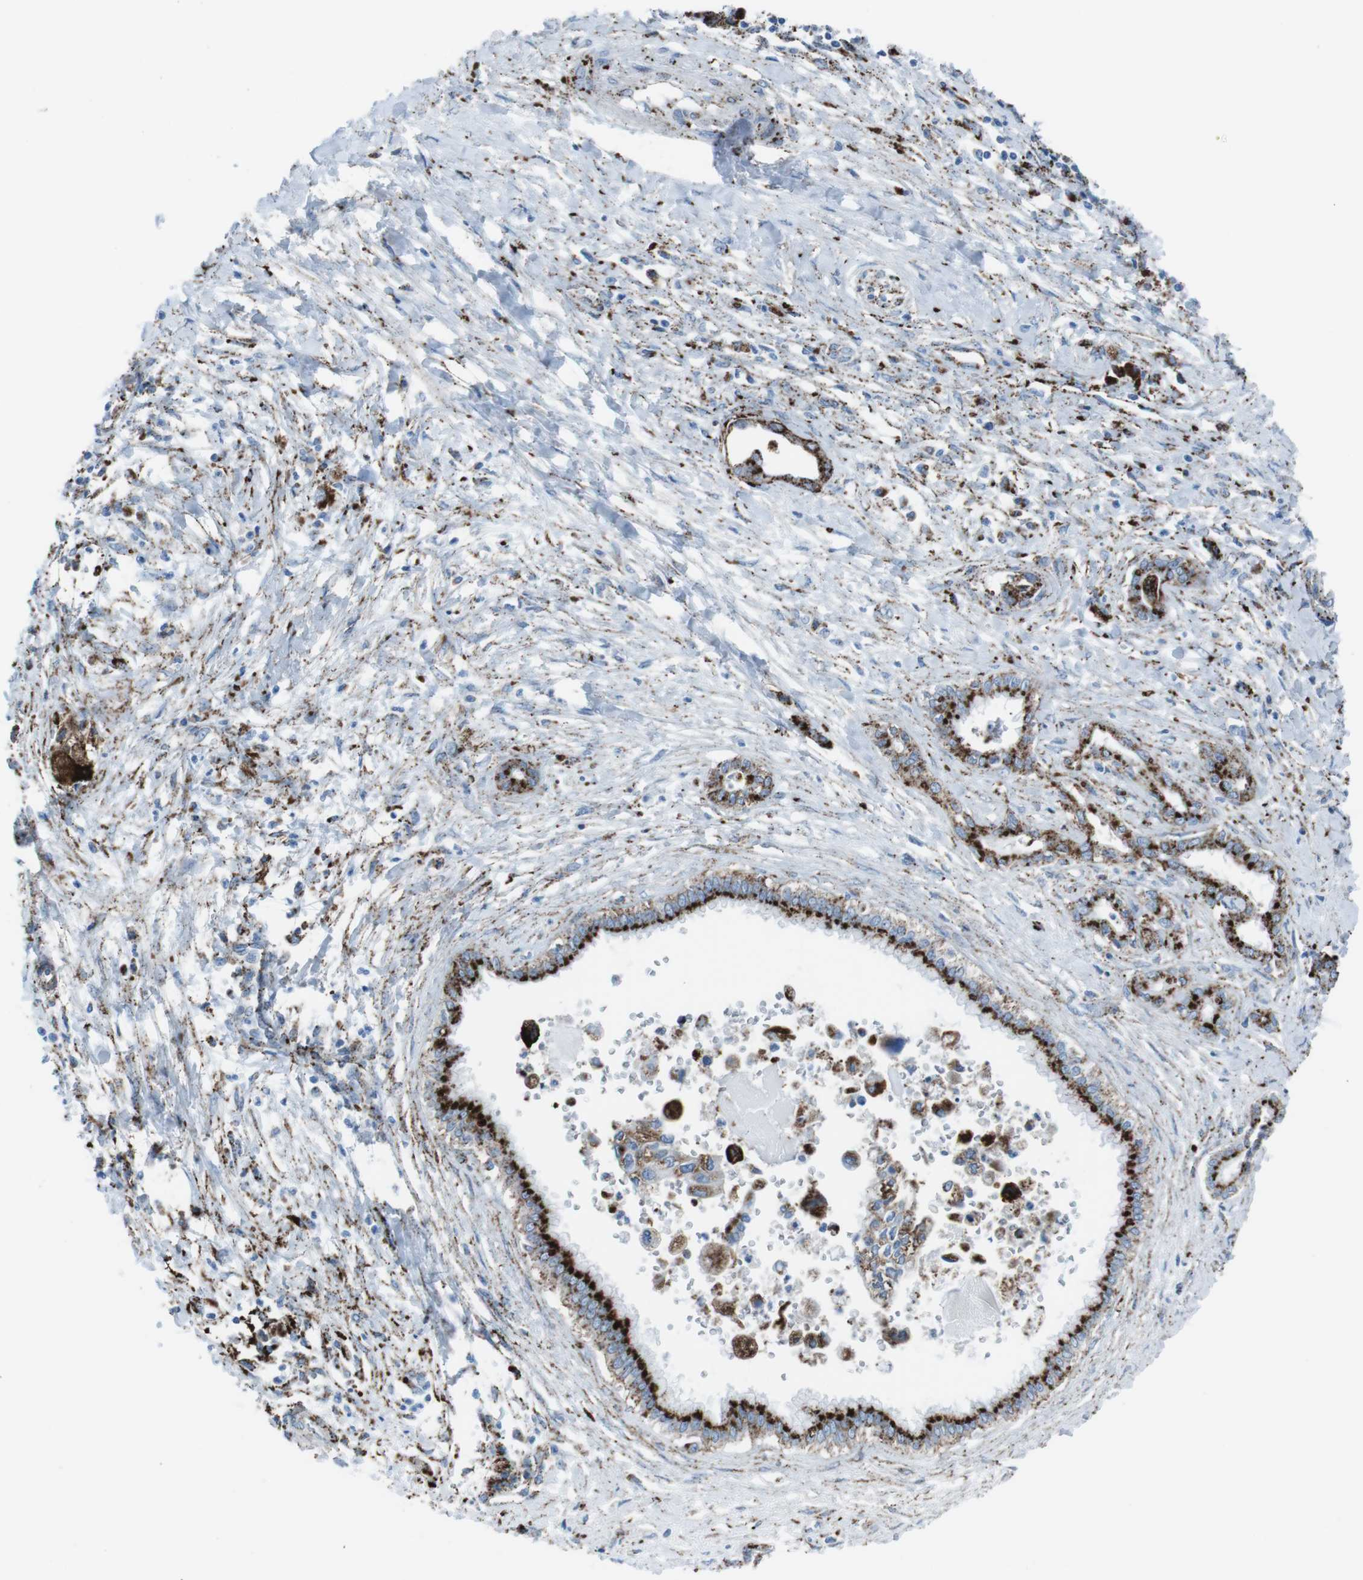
{"staining": {"intensity": "strong", "quantity": ">75%", "location": "cytoplasmic/membranous"}, "tissue": "pancreatic cancer", "cell_type": "Tumor cells", "image_type": "cancer", "snomed": [{"axis": "morphology", "description": "Adenocarcinoma, NOS"}, {"axis": "topography", "description": "Pancreas"}], "caption": "Pancreatic cancer (adenocarcinoma) was stained to show a protein in brown. There is high levels of strong cytoplasmic/membranous expression in about >75% of tumor cells.", "gene": "SCARB2", "patient": {"sex": "male", "age": 56}}